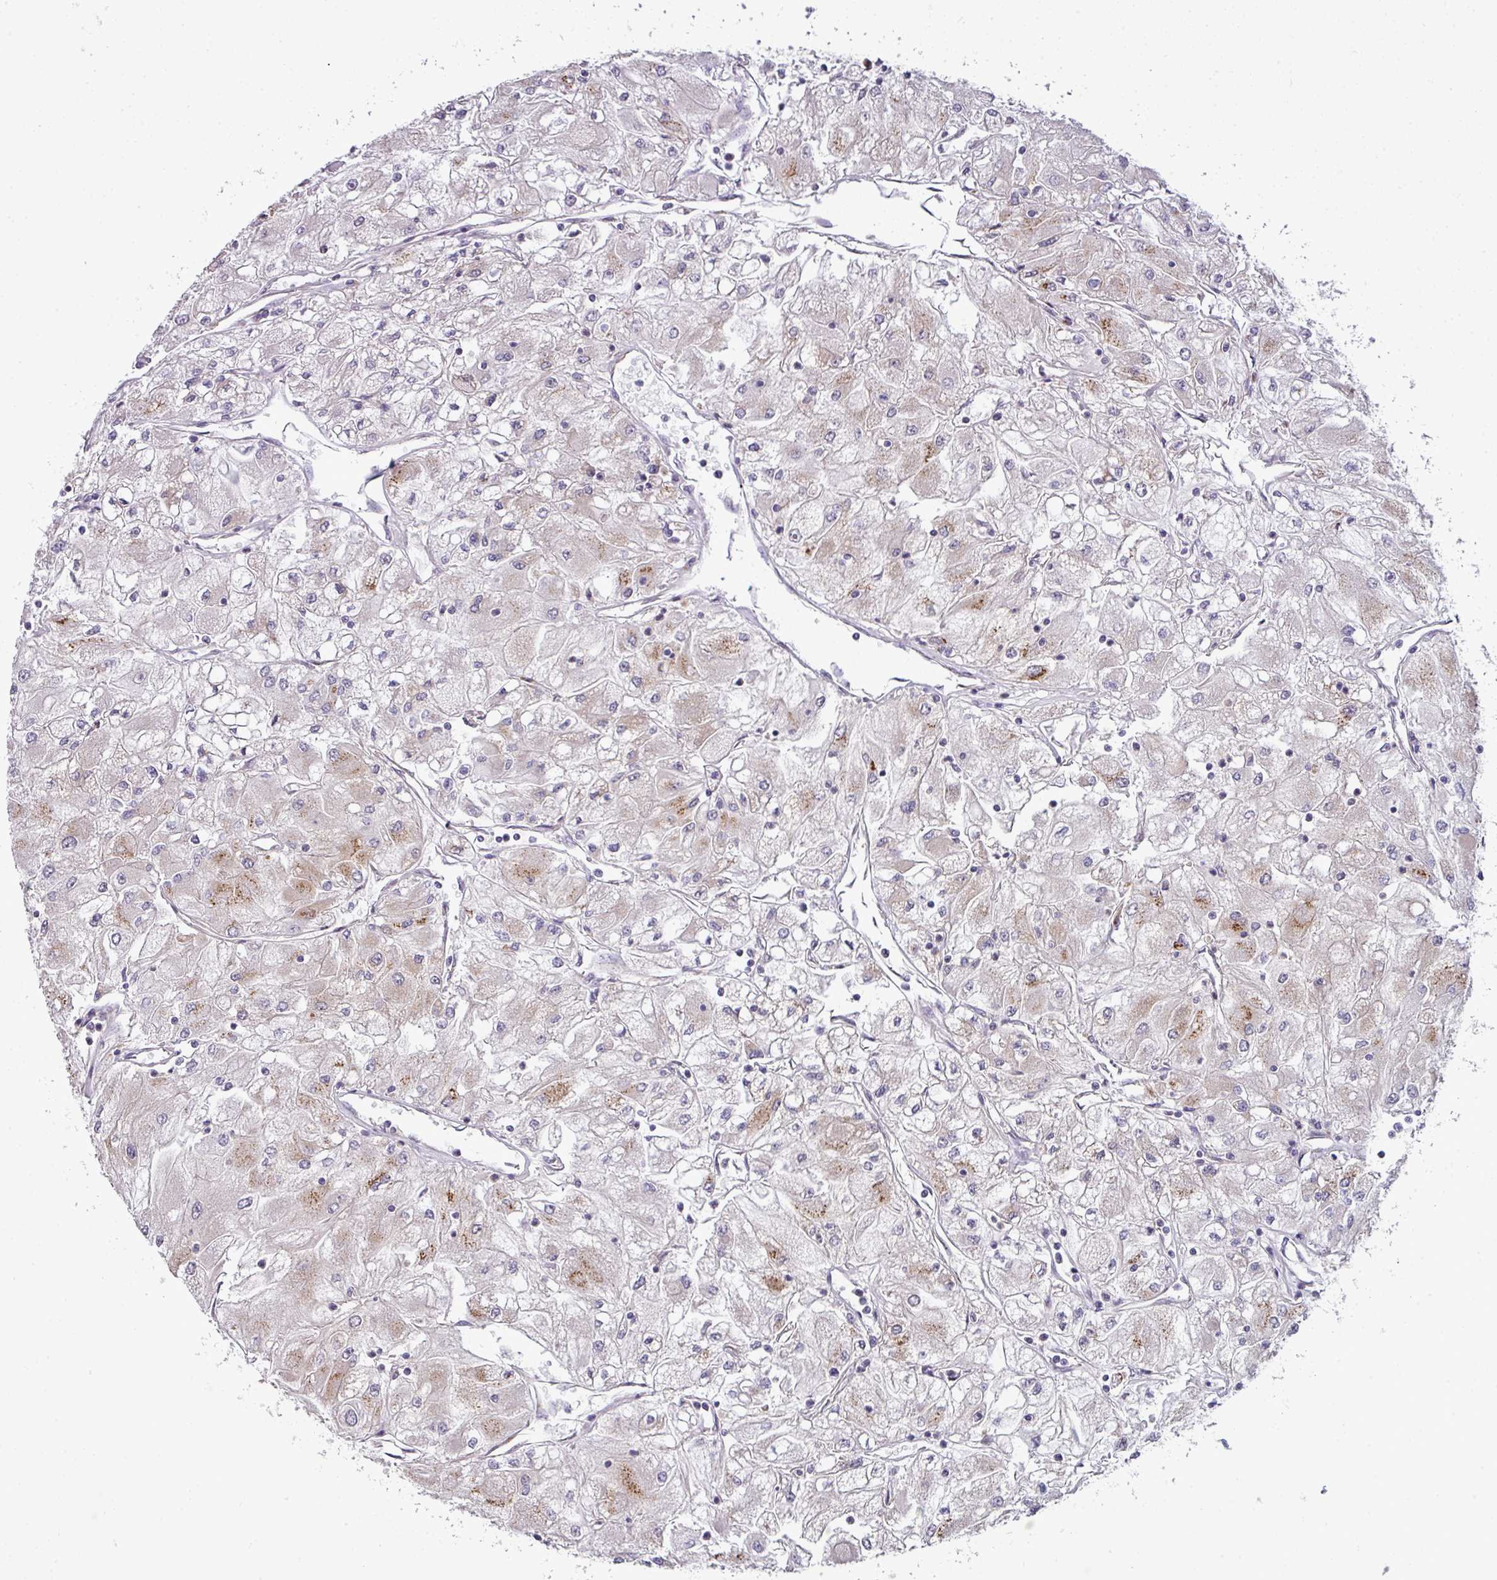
{"staining": {"intensity": "moderate", "quantity": "25%-75%", "location": "cytoplasmic/membranous"}, "tissue": "renal cancer", "cell_type": "Tumor cells", "image_type": "cancer", "snomed": [{"axis": "morphology", "description": "Adenocarcinoma, NOS"}, {"axis": "topography", "description": "Kidney"}], "caption": "Immunohistochemistry (IHC) of renal adenocarcinoma exhibits medium levels of moderate cytoplasmic/membranous expression in approximately 25%-75% of tumor cells.", "gene": "TIMMDC1", "patient": {"sex": "male", "age": 80}}